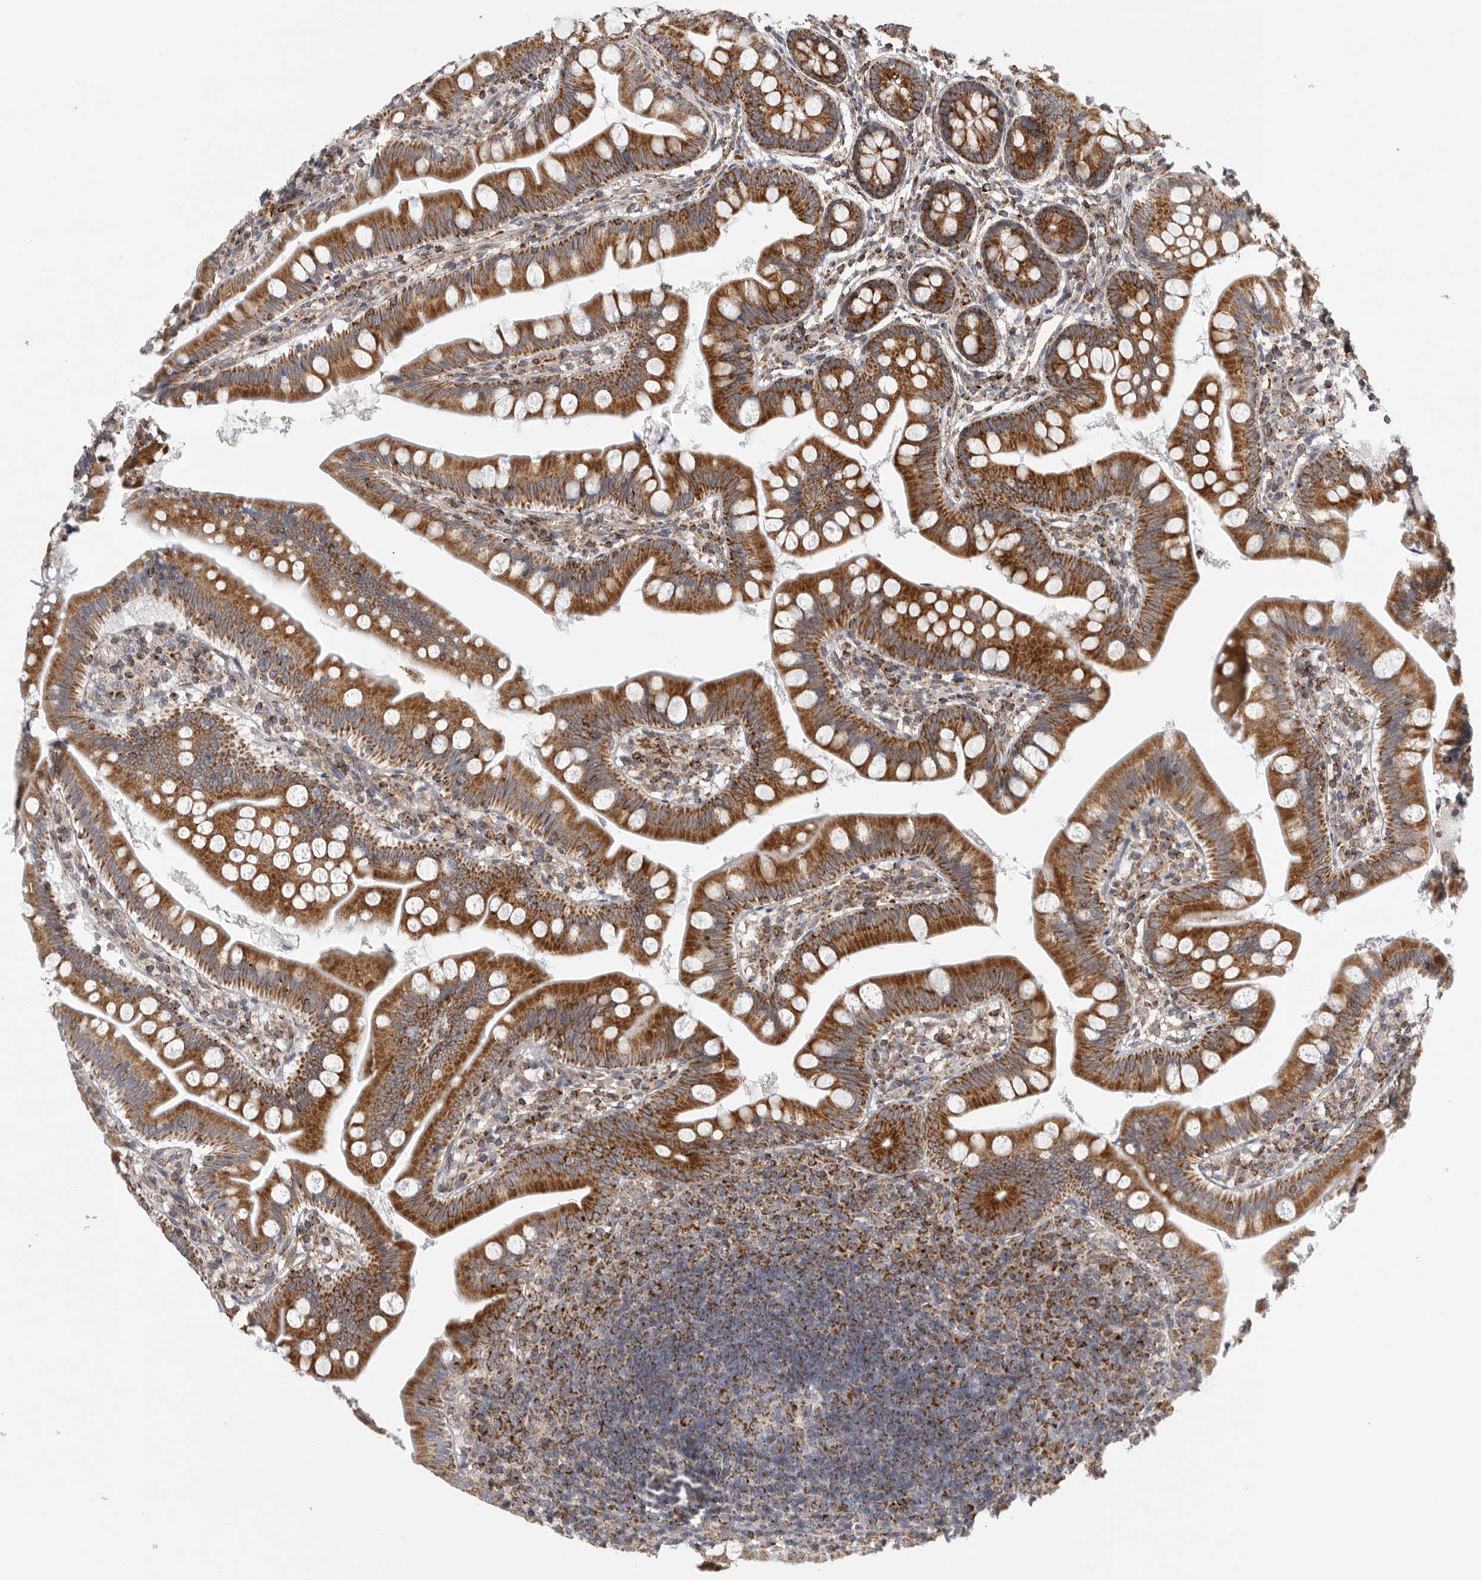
{"staining": {"intensity": "strong", "quantity": ">75%", "location": "cytoplasmic/membranous"}, "tissue": "small intestine", "cell_type": "Glandular cells", "image_type": "normal", "snomed": [{"axis": "morphology", "description": "Normal tissue, NOS"}, {"axis": "topography", "description": "Small intestine"}], "caption": "Glandular cells demonstrate strong cytoplasmic/membranous expression in approximately >75% of cells in benign small intestine.", "gene": "FKBP8", "patient": {"sex": "male", "age": 7}}